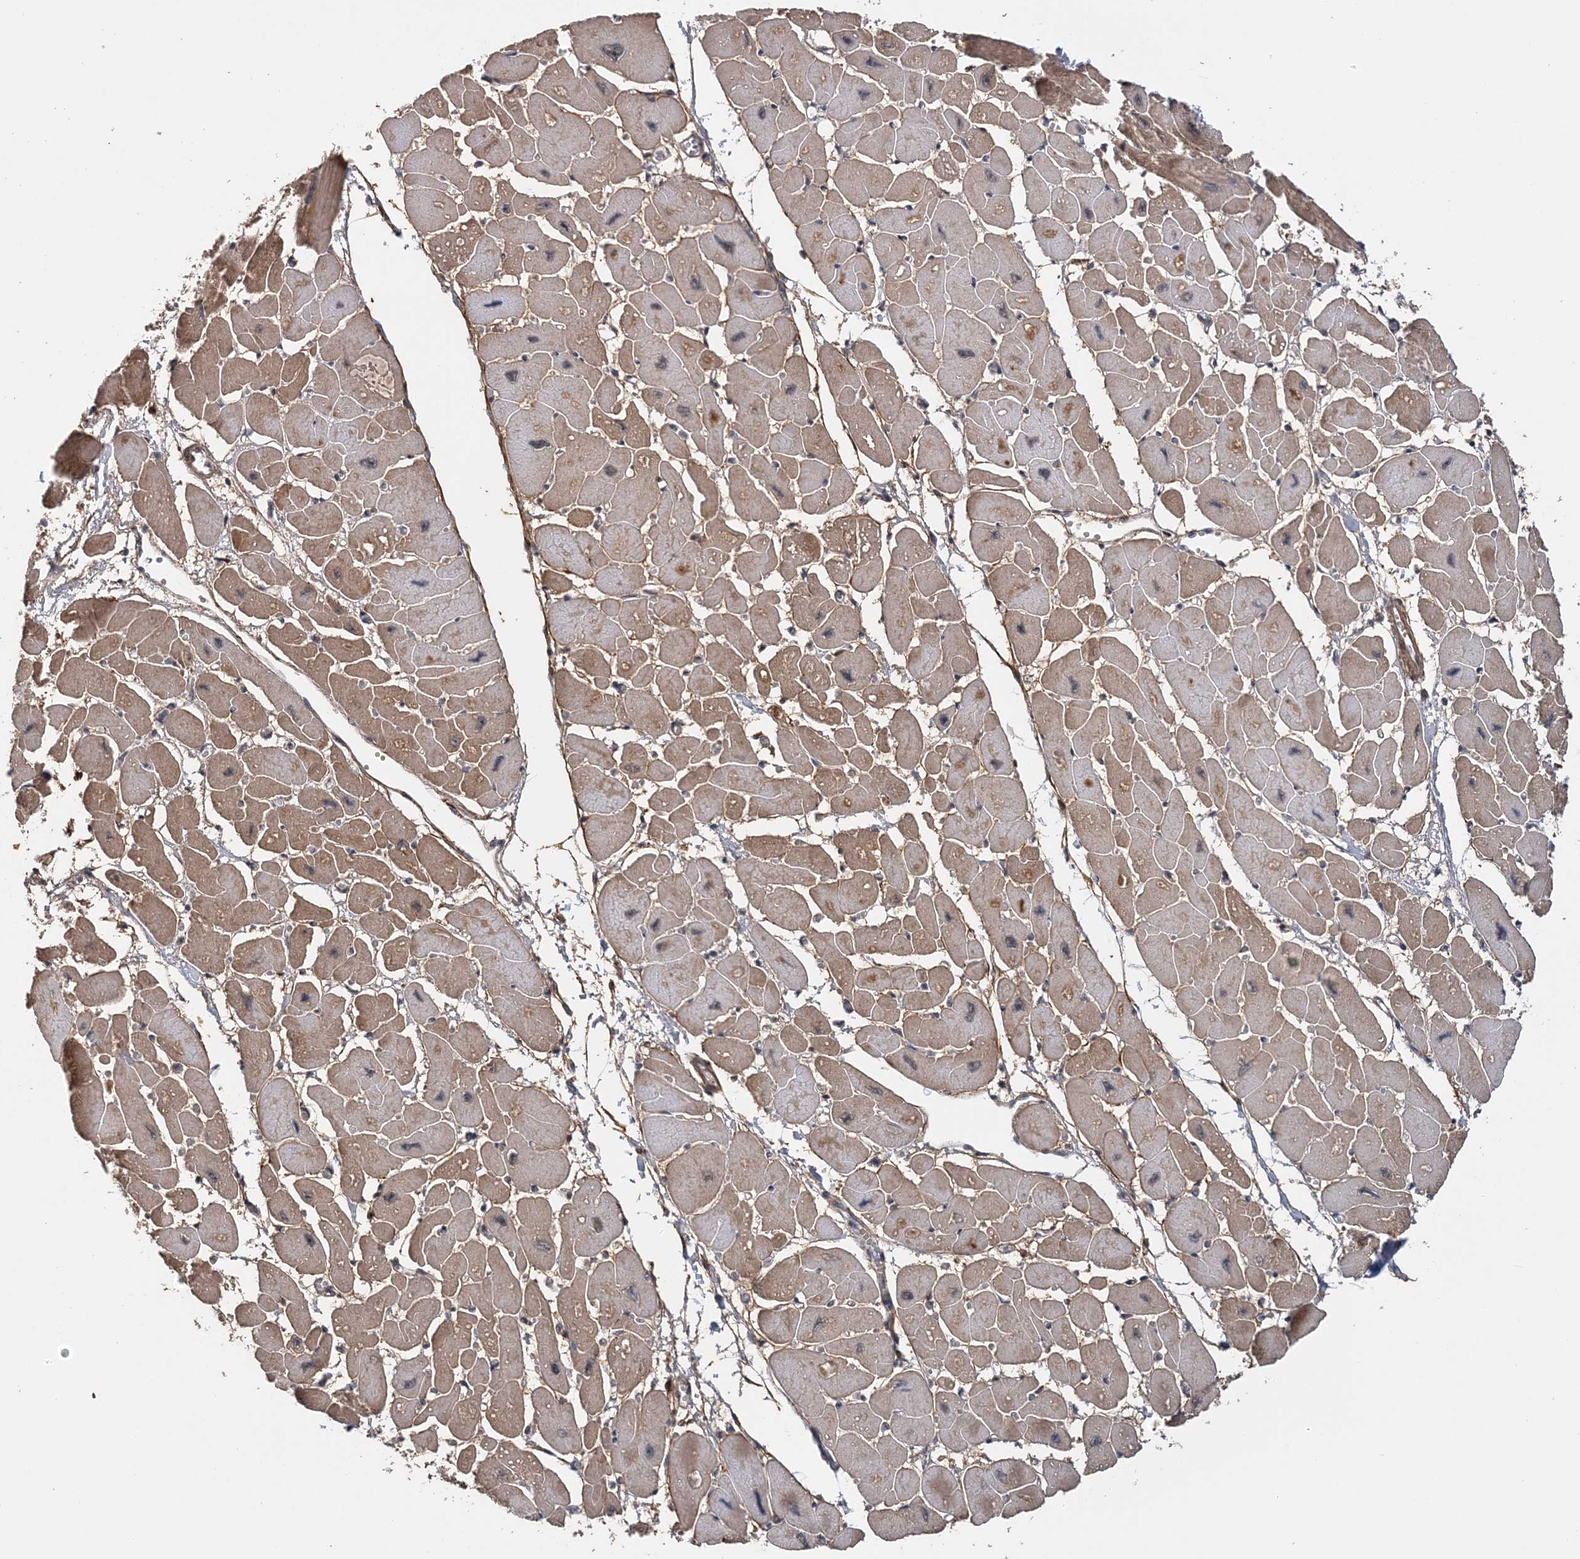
{"staining": {"intensity": "moderate", "quantity": ">75%", "location": "cytoplasmic/membranous,nuclear"}, "tissue": "heart muscle", "cell_type": "Cardiomyocytes", "image_type": "normal", "snomed": [{"axis": "morphology", "description": "Normal tissue, NOS"}, {"axis": "topography", "description": "Heart"}], "caption": "Immunohistochemistry histopathology image of normal heart muscle: heart muscle stained using immunohistochemistry shows medium levels of moderate protein expression localized specifically in the cytoplasmic/membranous,nuclear of cardiomyocytes, appearing as a cytoplasmic/membranous,nuclear brown color.", "gene": "TSHZ2", "patient": {"sex": "female", "age": 54}}